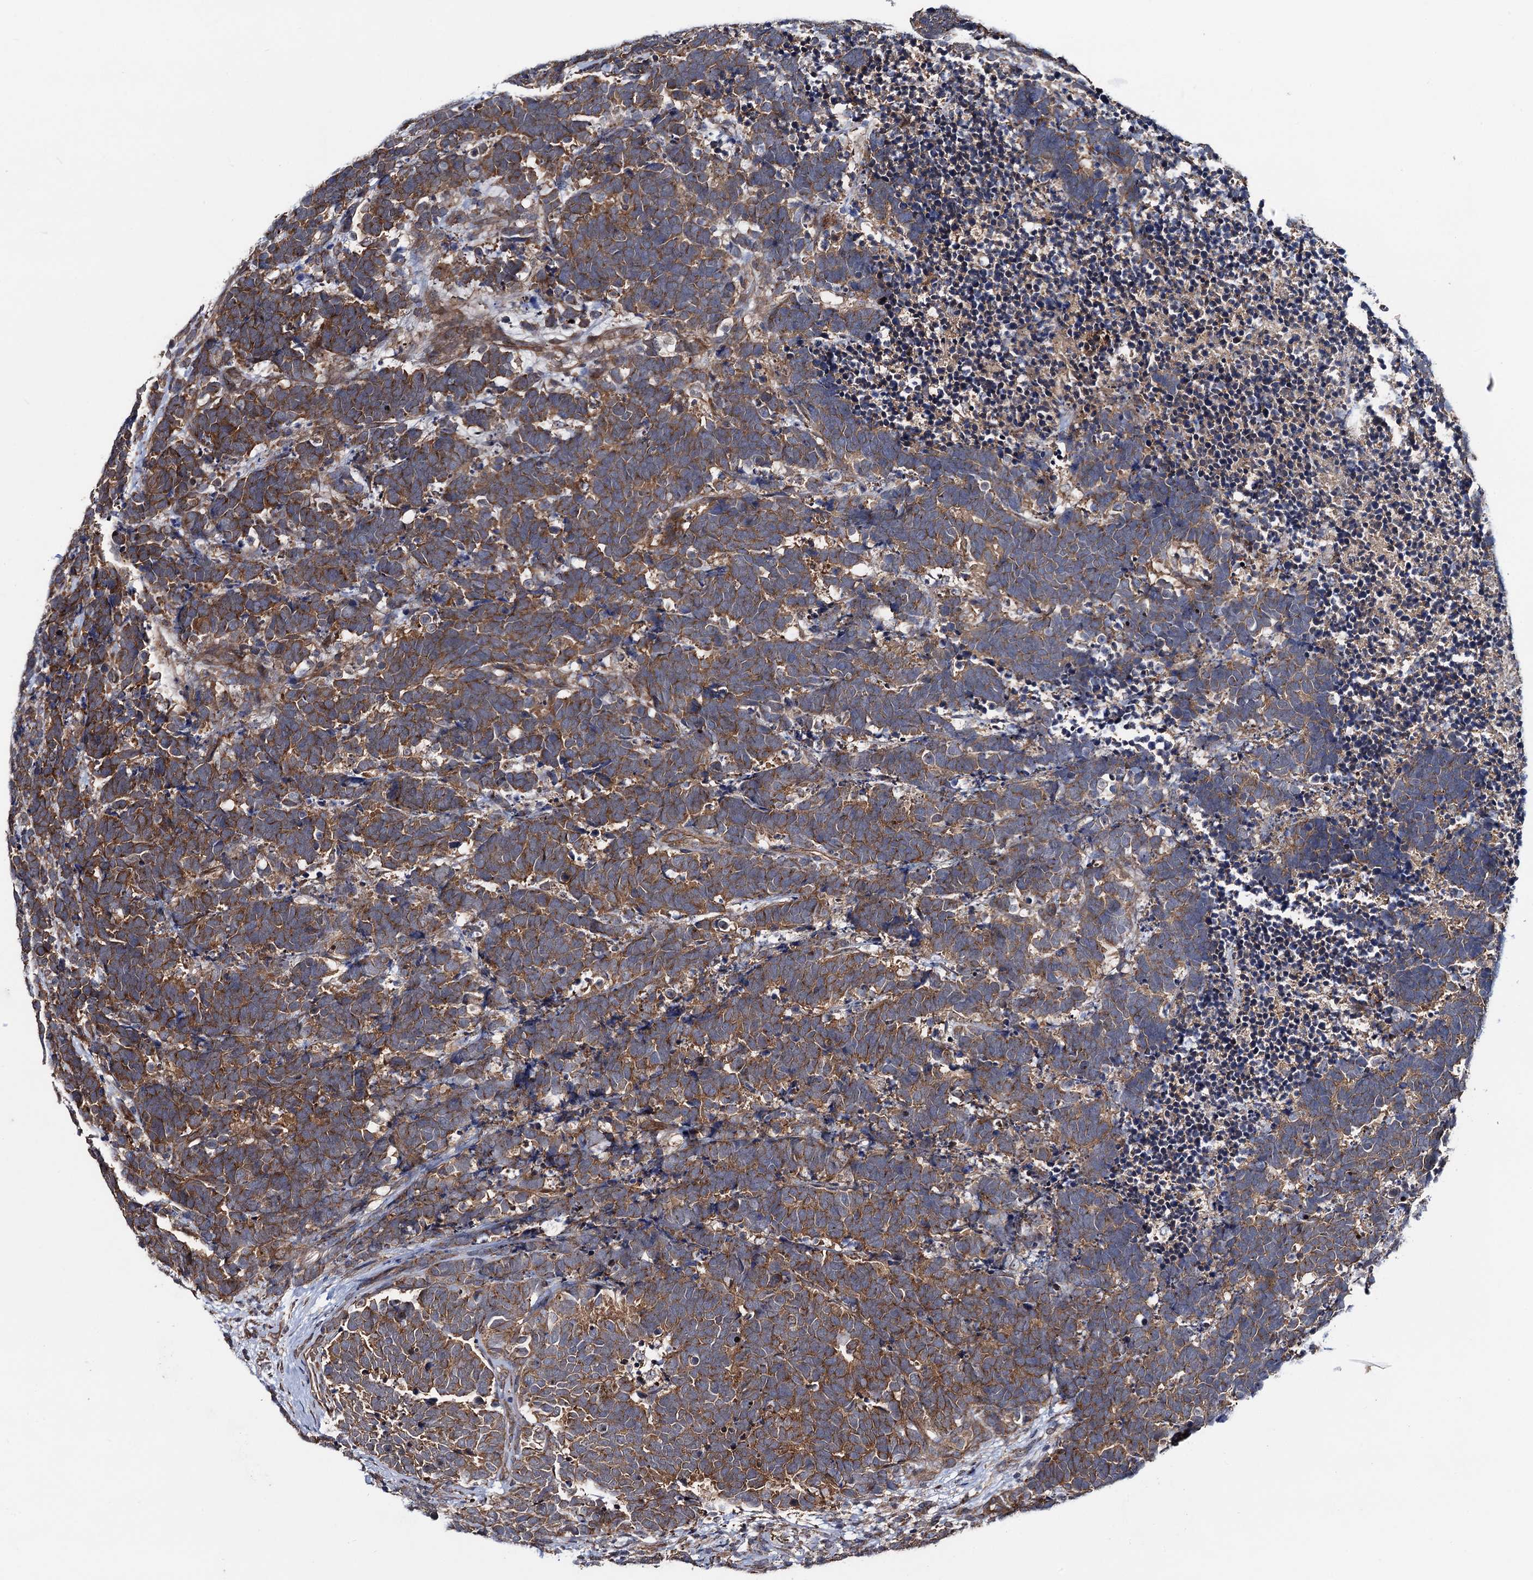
{"staining": {"intensity": "moderate", "quantity": ">75%", "location": "cytoplasmic/membranous"}, "tissue": "carcinoid", "cell_type": "Tumor cells", "image_type": "cancer", "snomed": [{"axis": "morphology", "description": "Carcinoma, NOS"}, {"axis": "morphology", "description": "Carcinoid, malignant, NOS"}, {"axis": "topography", "description": "Urinary bladder"}], "caption": "Brown immunohistochemical staining in human carcinoid reveals moderate cytoplasmic/membranous staining in approximately >75% of tumor cells. The staining was performed using DAB, with brown indicating positive protein expression. Nuclei are stained blue with hematoxylin.", "gene": "HAUS1", "patient": {"sex": "male", "age": 57}}